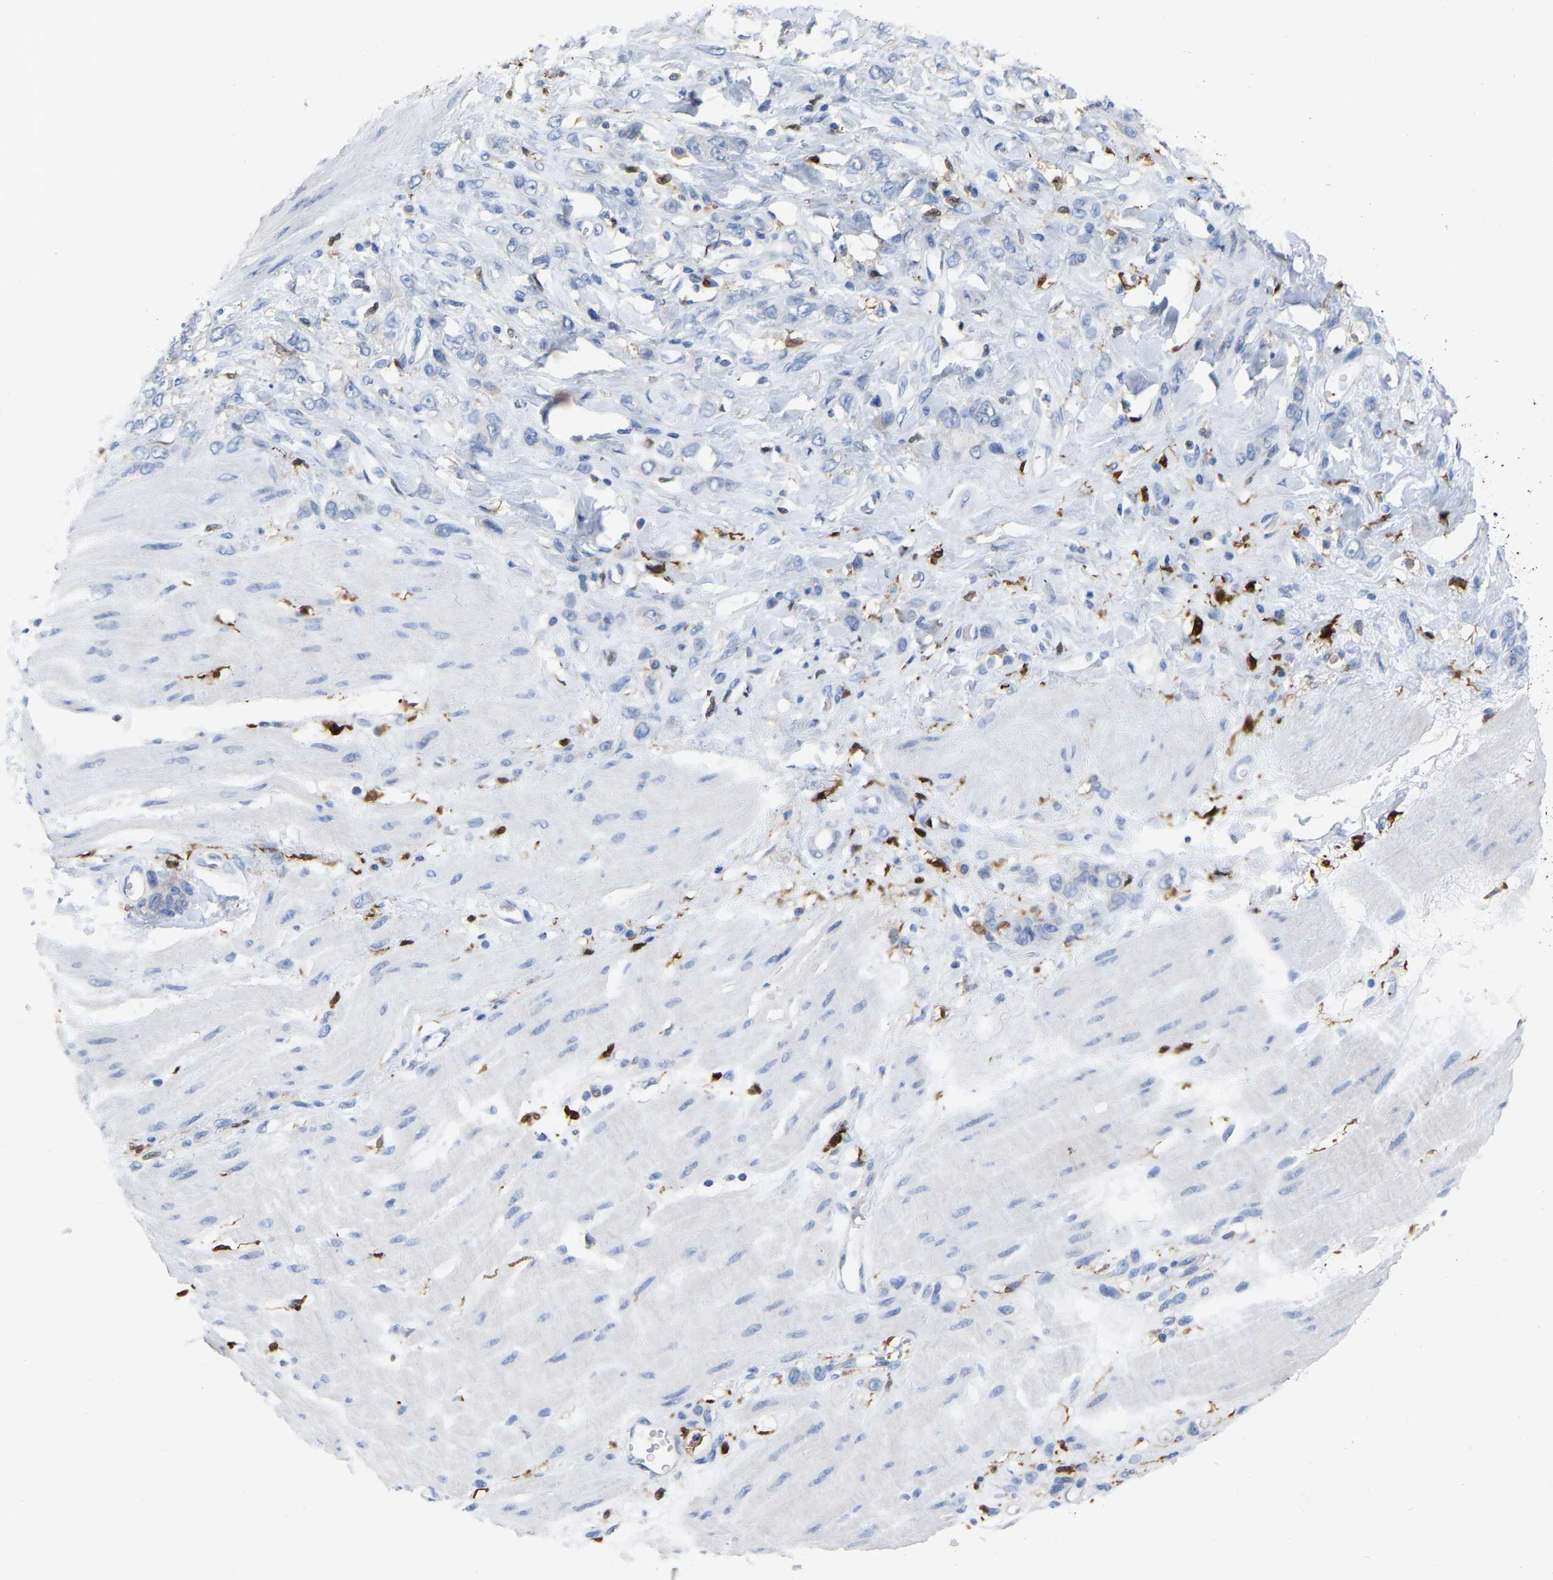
{"staining": {"intensity": "negative", "quantity": "none", "location": "none"}, "tissue": "stomach cancer", "cell_type": "Tumor cells", "image_type": "cancer", "snomed": [{"axis": "morphology", "description": "Adenocarcinoma, NOS"}, {"axis": "topography", "description": "Stomach"}], "caption": "This is an immunohistochemistry histopathology image of human adenocarcinoma (stomach). There is no positivity in tumor cells.", "gene": "ULBP2", "patient": {"sex": "male", "age": 82}}